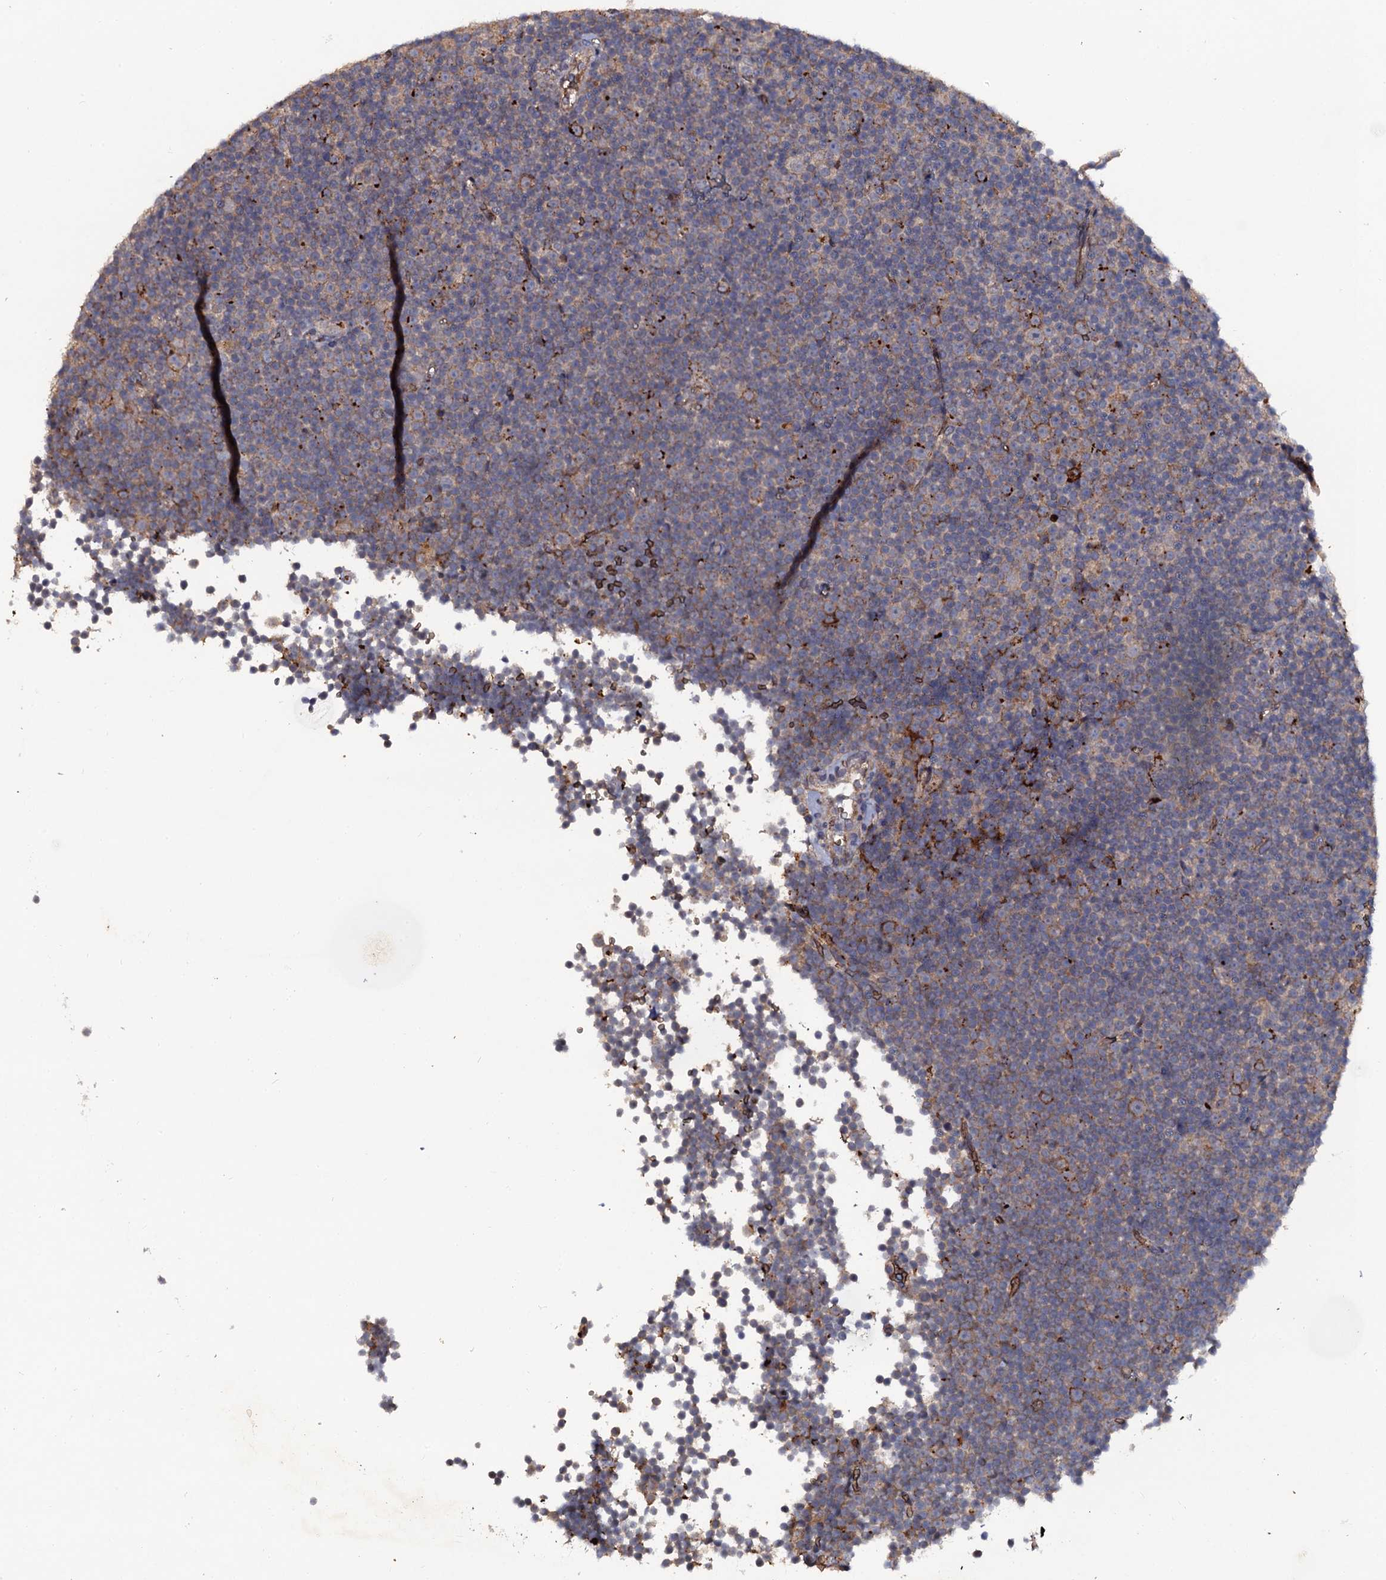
{"staining": {"intensity": "moderate", "quantity": "<25%", "location": "cytoplasmic/membranous"}, "tissue": "lymphoma", "cell_type": "Tumor cells", "image_type": "cancer", "snomed": [{"axis": "morphology", "description": "Malignant lymphoma, non-Hodgkin's type, Low grade"}, {"axis": "topography", "description": "Lymph node"}], "caption": "Lymphoma tissue reveals moderate cytoplasmic/membranous positivity in about <25% of tumor cells, visualized by immunohistochemistry. The staining is performed using DAB brown chromogen to label protein expression. The nuclei are counter-stained blue using hematoxylin.", "gene": "LRRC28", "patient": {"sex": "female", "age": 67}}